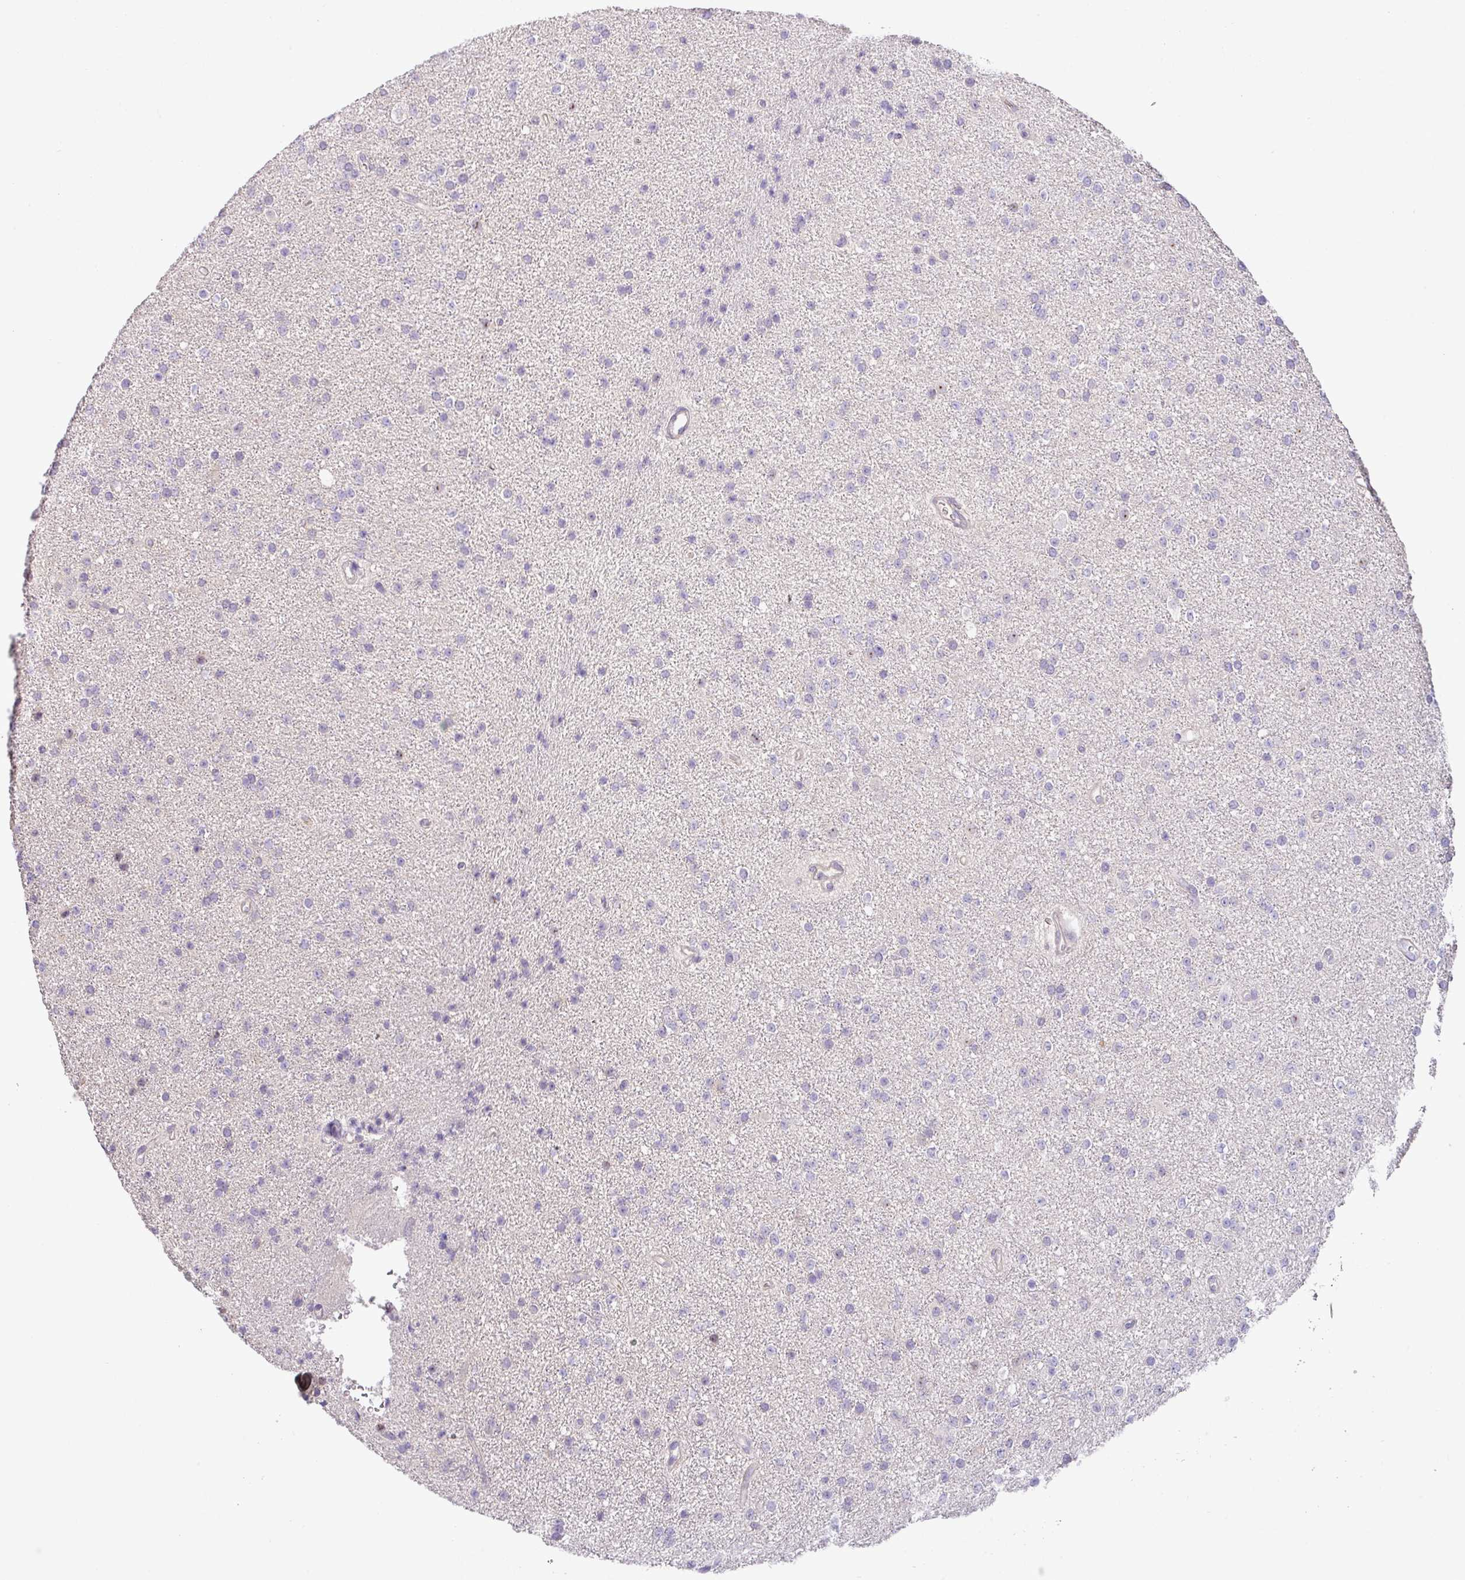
{"staining": {"intensity": "negative", "quantity": "none", "location": "none"}, "tissue": "glioma", "cell_type": "Tumor cells", "image_type": "cancer", "snomed": [{"axis": "morphology", "description": "Glioma, malignant, Low grade"}, {"axis": "topography", "description": "Brain"}], "caption": "DAB immunohistochemical staining of glioma exhibits no significant staining in tumor cells.", "gene": "HOXC13", "patient": {"sex": "female", "age": 34}}